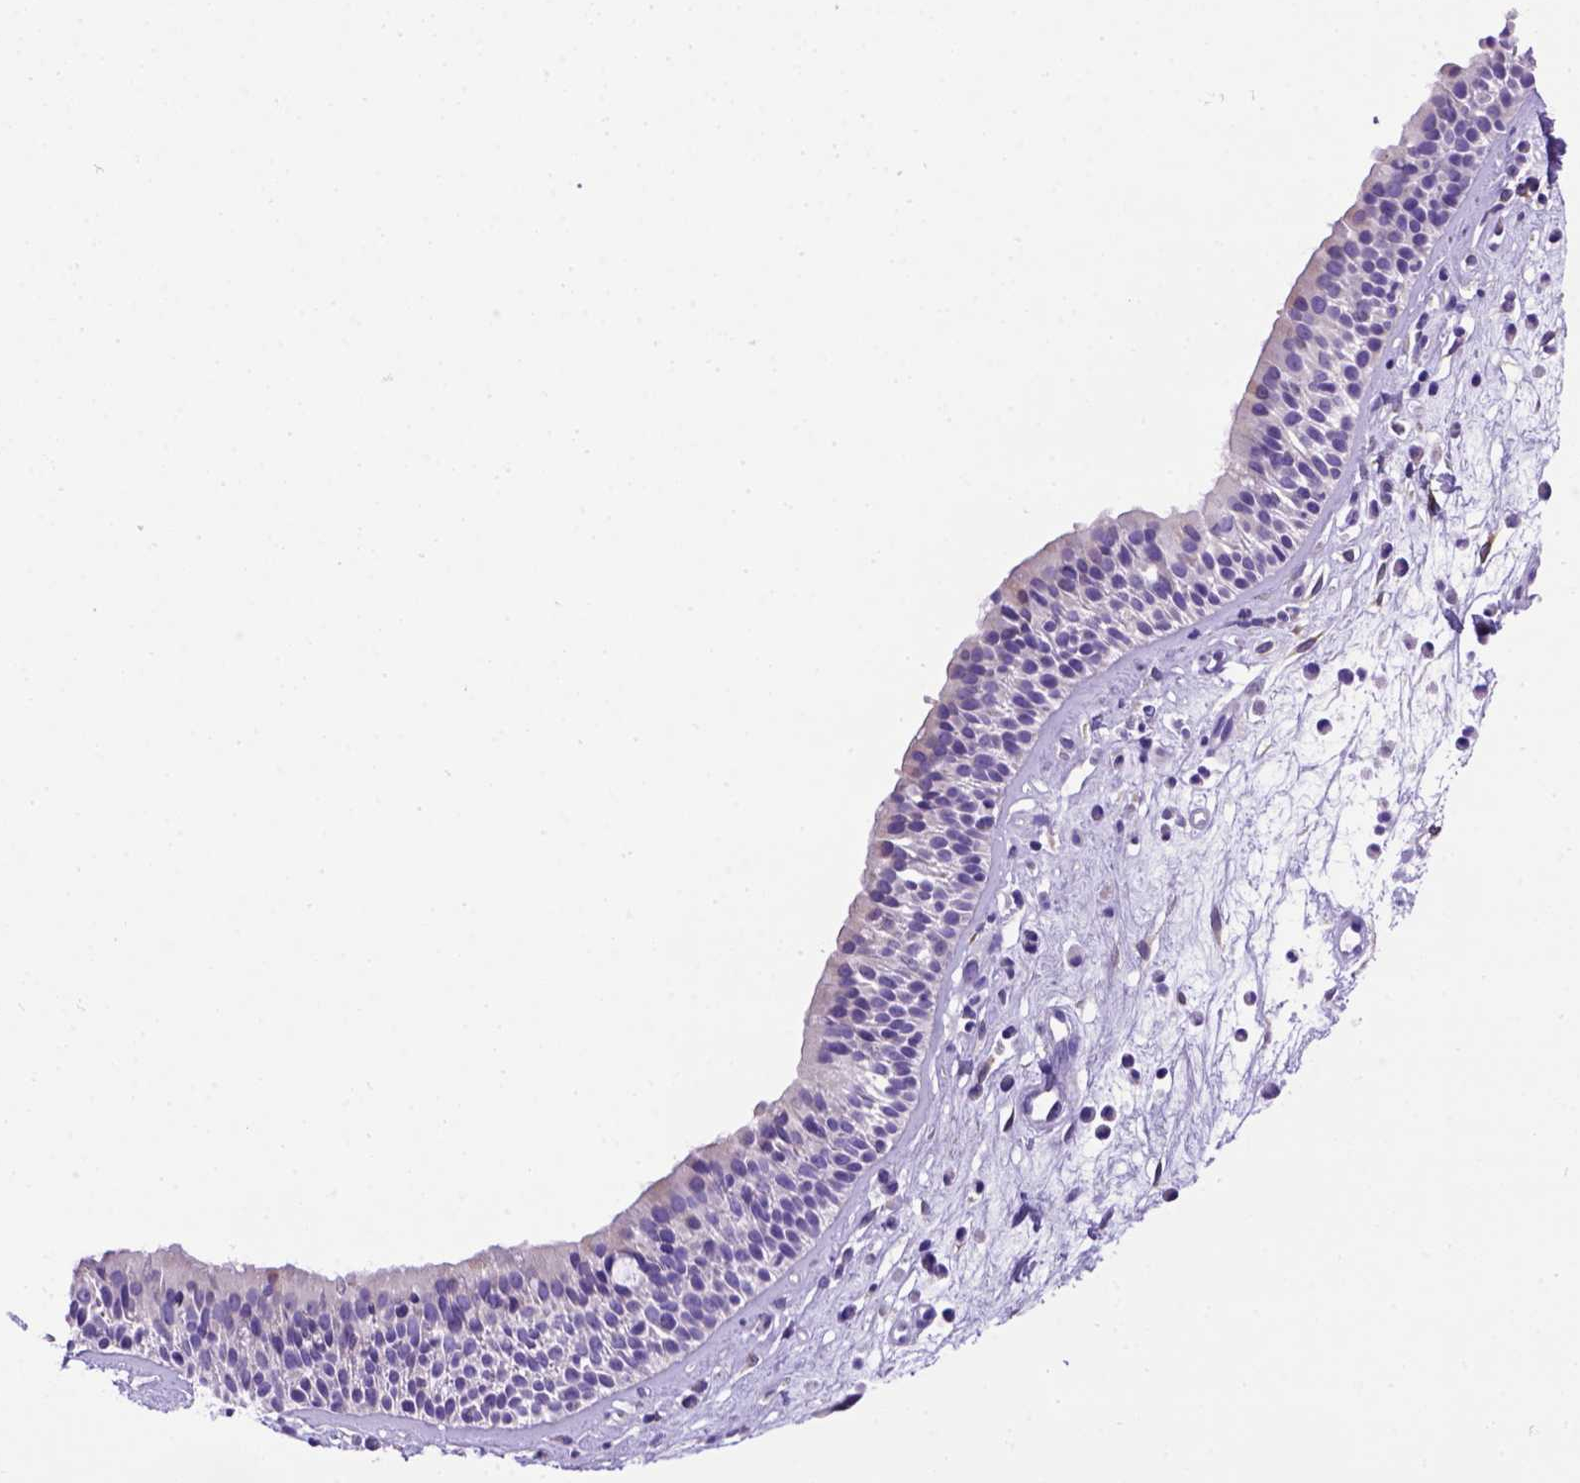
{"staining": {"intensity": "negative", "quantity": "none", "location": "none"}, "tissue": "nasopharynx", "cell_type": "Respiratory epithelial cells", "image_type": "normal", "snomed": [{"axis": "morphology", "description": "Normal tissue, NOS"}, {"axis": "topography", "description": "Nasopharynx"}], "caption": "Immunohistochemical staining of normal human nasopharynx demonstrates no significant expression in respiratory epithelial cells.", "gene": "PTGES", "patient": {"sex": "male", "age": 77}}